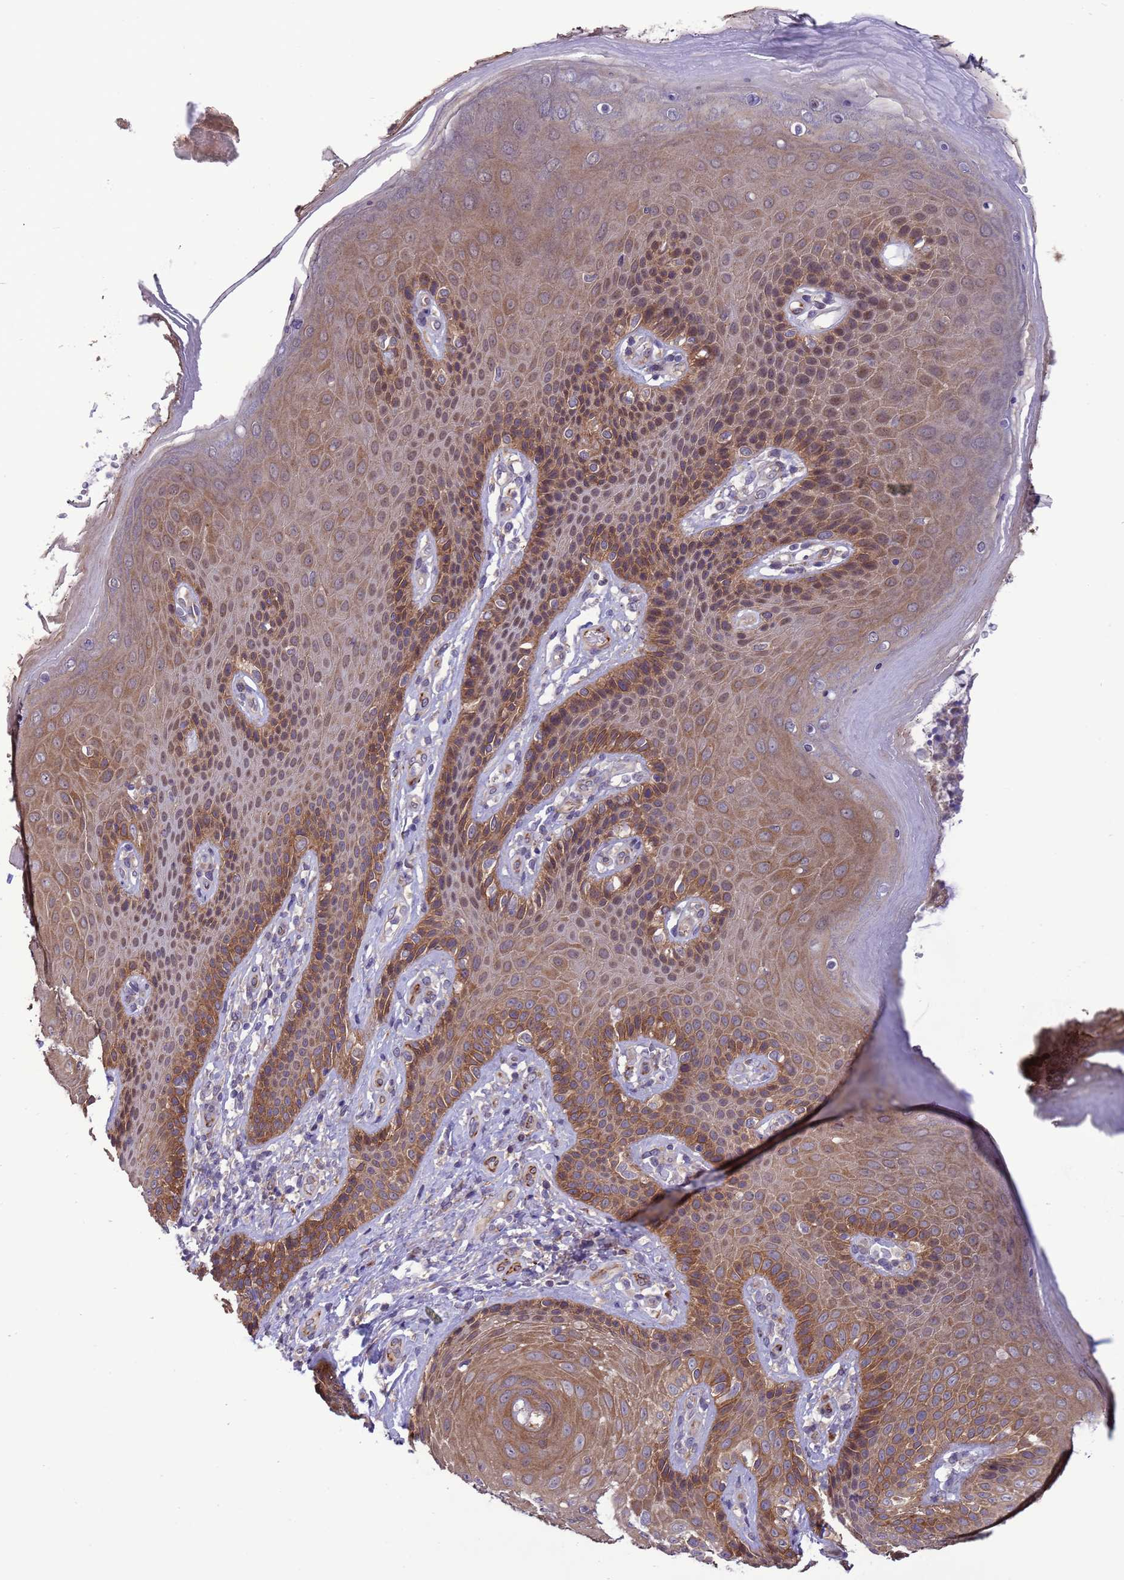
{"staining": {"intensity": "moderate", "quantity": ">75%", "location": "cytoplasmic/membranous,nuclear"}, "tissue": "skin", "cell_type": "Epidermal cells", "image_type": "normal", "snomed": [{"axis": "morphology", "description": "Normal tissue, NOS"}, {"axis": "topography", "description": "Anal"}], "caption": "This image shows IHC staining of normal human skin, with medium moderate cytoplasmic/membranous,nuclear positivity in about >75% of epidermal cells.", "gene": "GJA10", "patient": {"sex": "female", "age": 89}}